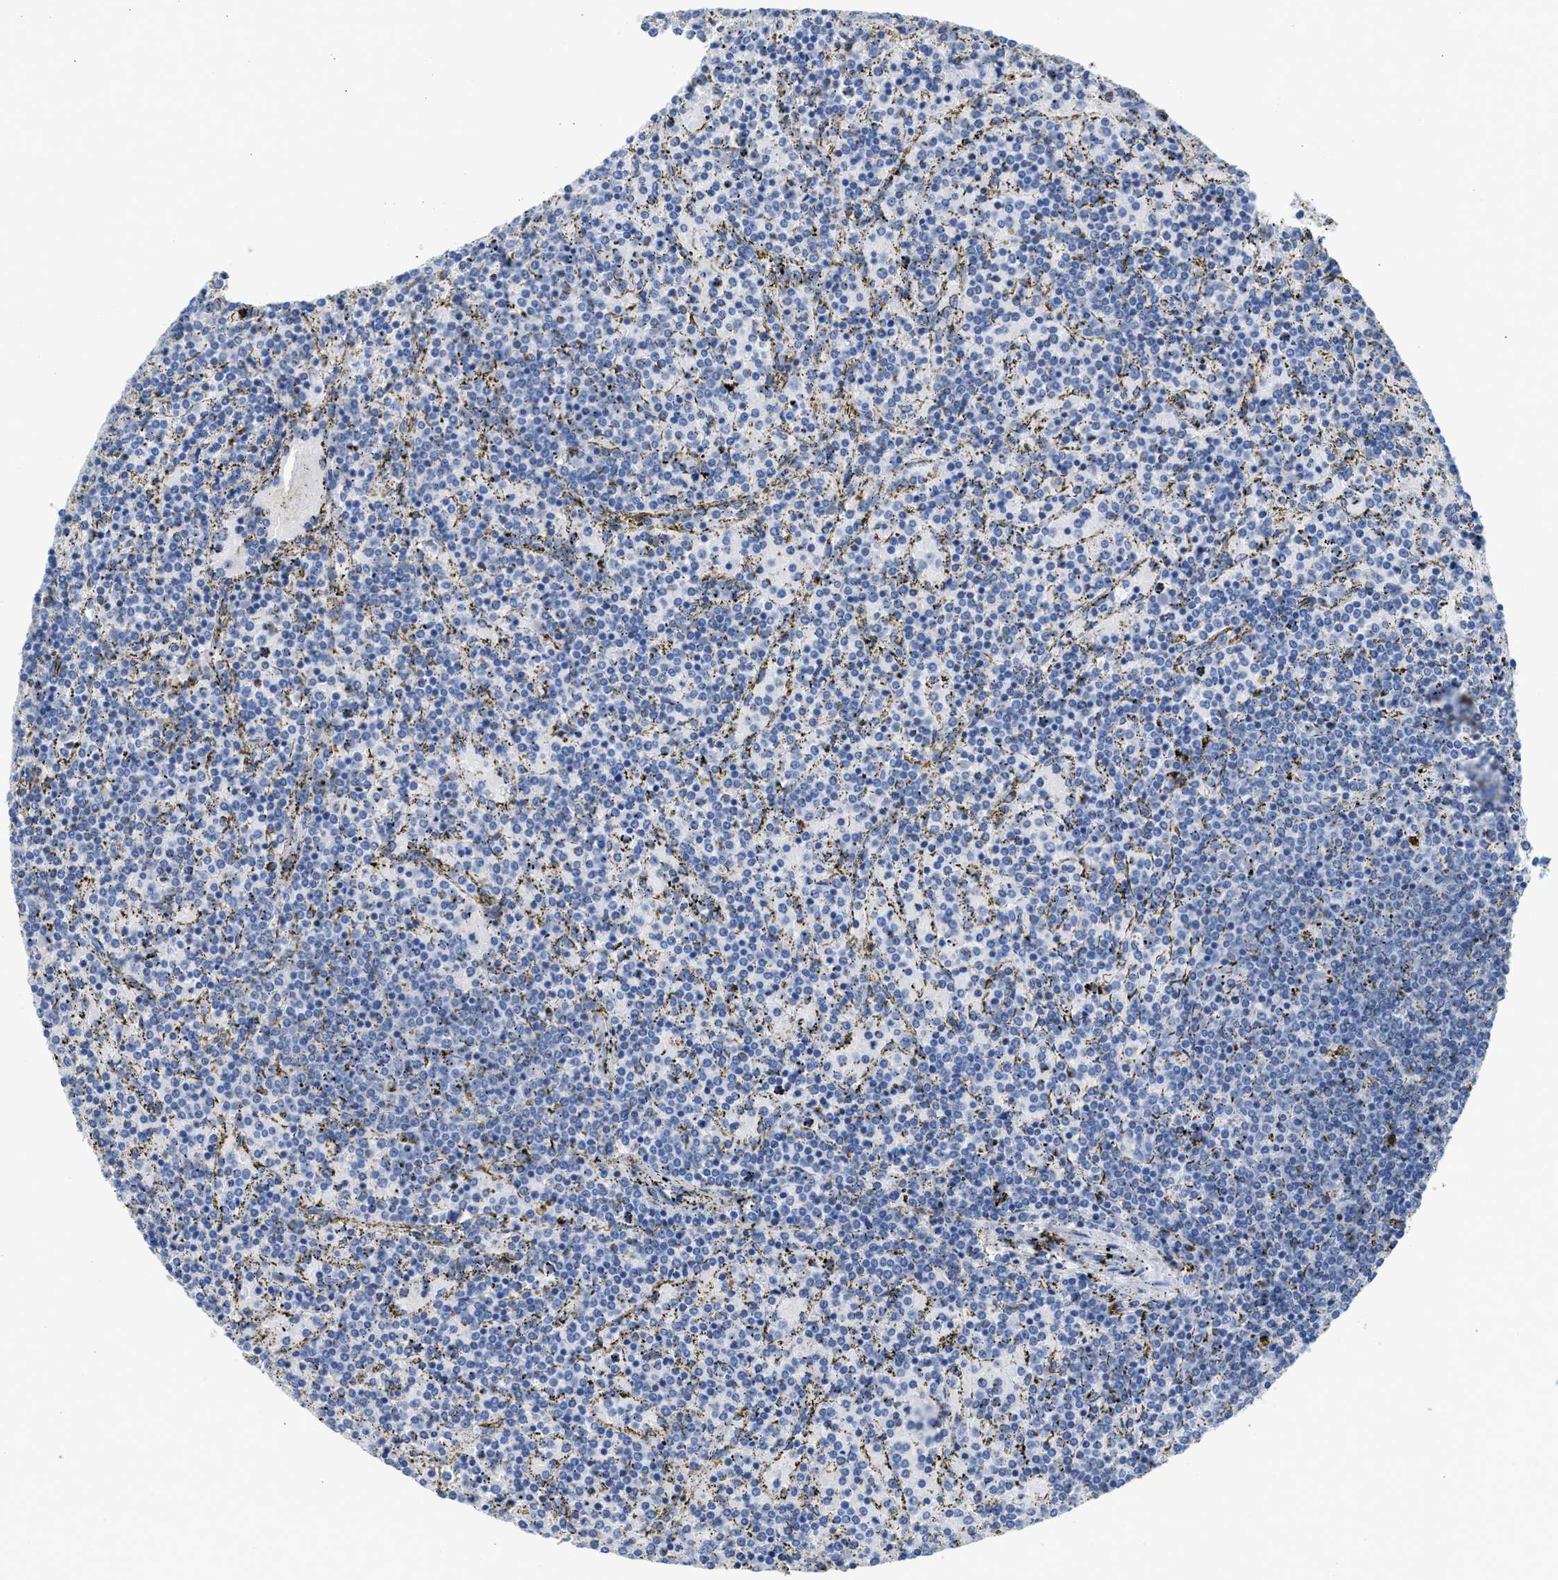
{"staining": {"intensity": "negative", "quantity": "none", "location": "none"}, "tissue": "lymphoma", "cell_type": "Tumor cells", "image_type": "cancer", "snomed": [{"axis": "morphology", "description": "Malignant lymphoma, non-Hodgkin's type, Low grade"}, {"axis": "topography", "description": "Spleen"}], "caption": "The immunohistochemistry image has no significant positivity in tumor cells of lymphoma tissue.", "gene": "TNR", "patient": {"sex": "female", "age": 77}}